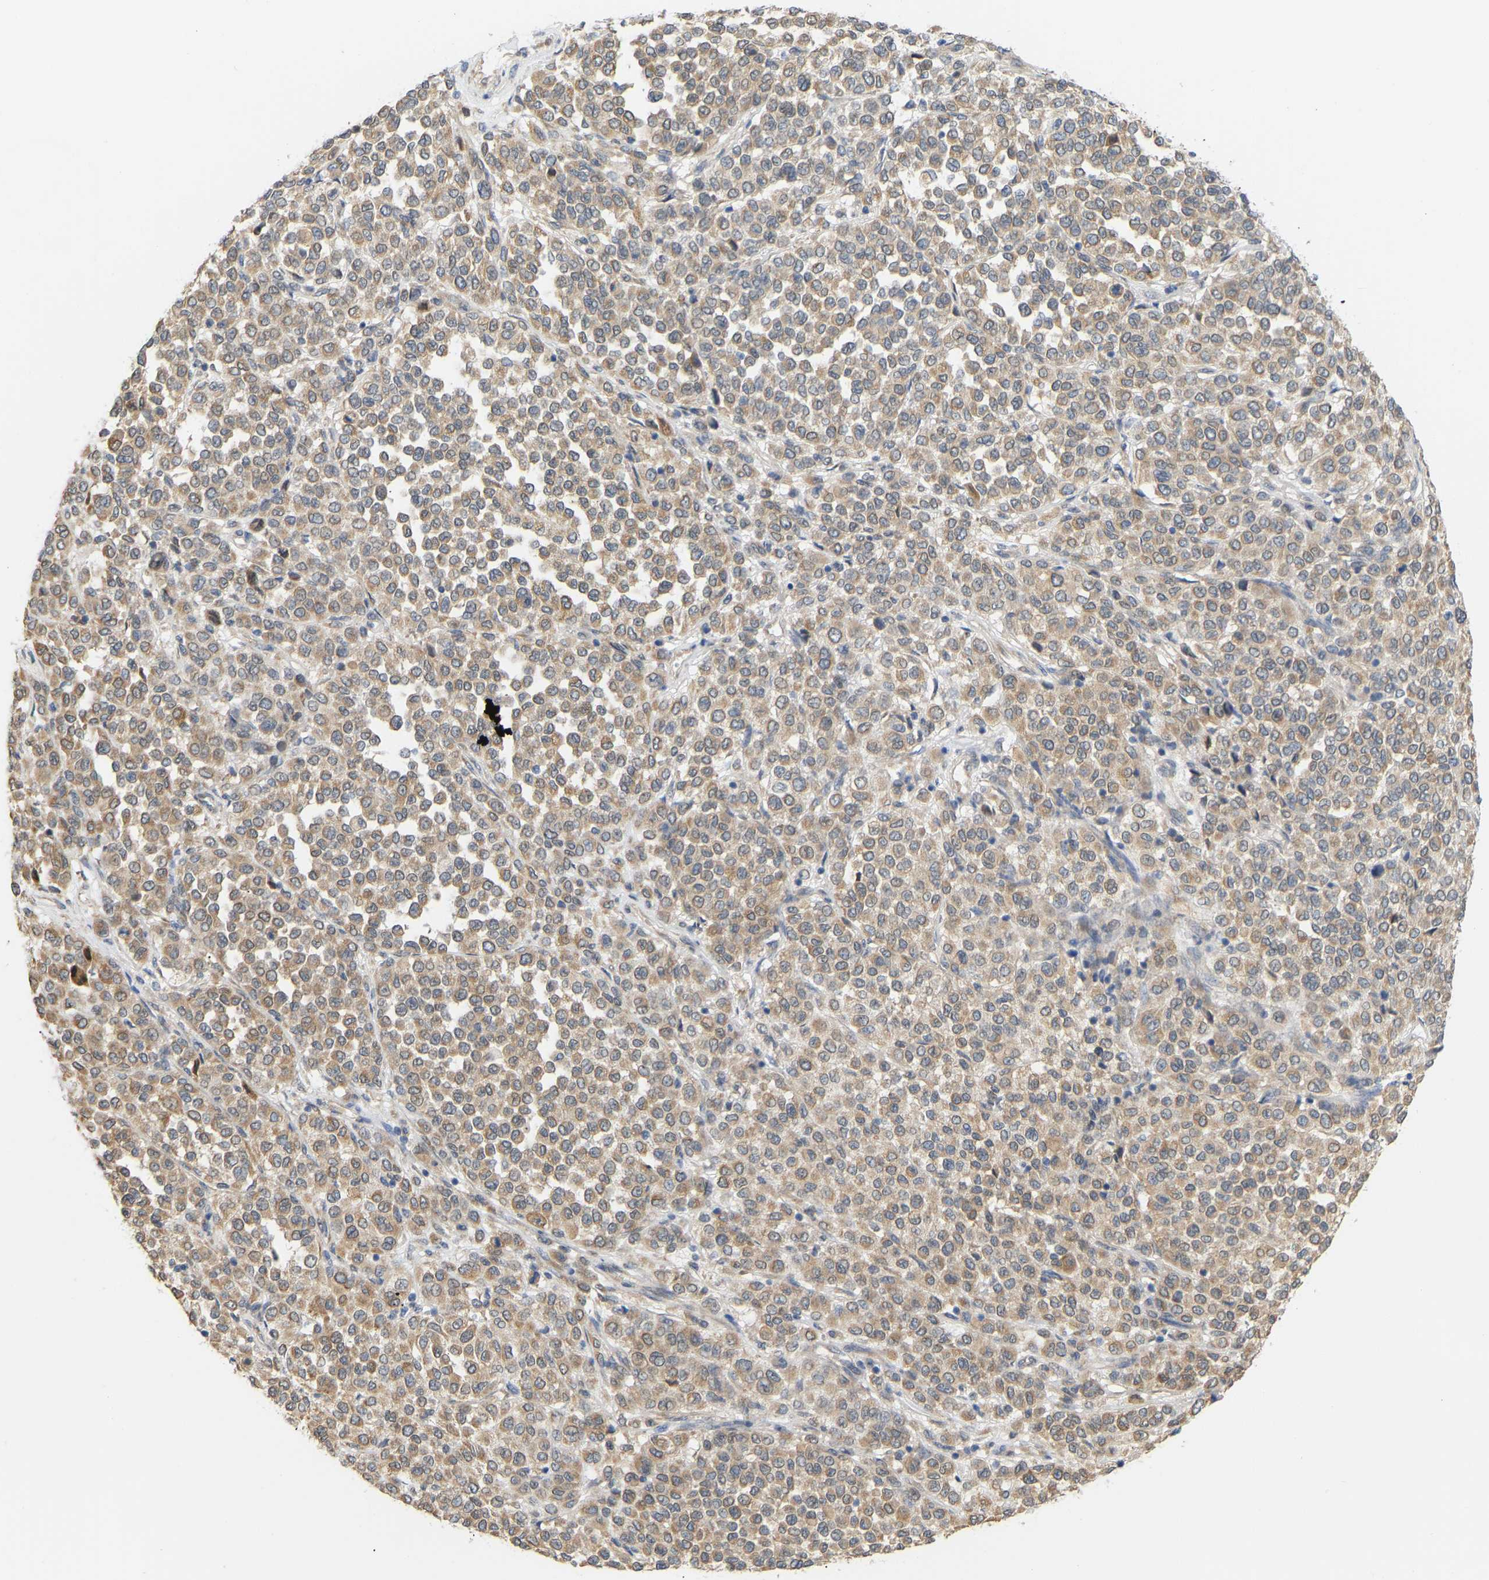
{"staining": {"intensity": "weak", "quantity": ">75%", "location": "cytoplasmic/membranous"}, "tissue": "melanoma", "cell_type": "Tumor cells", "image_type": "cancer", "snomed": [{"axis": "morphology", "description": "Malignant melanoma, Metastatic site"}, {"axis": "topography", "description": "Pancreas"}], "caption": "Tumor cells reveal low levels of weak cytoplasmic/membranous expression in approximately >75% of cells in human melanoma. (DAB (3,3'-diaminobenzidine) IHC with brightfield microscopy, high magnification).", "gene": "BEND3", "patient": {"sex": "female", "age": 30}}